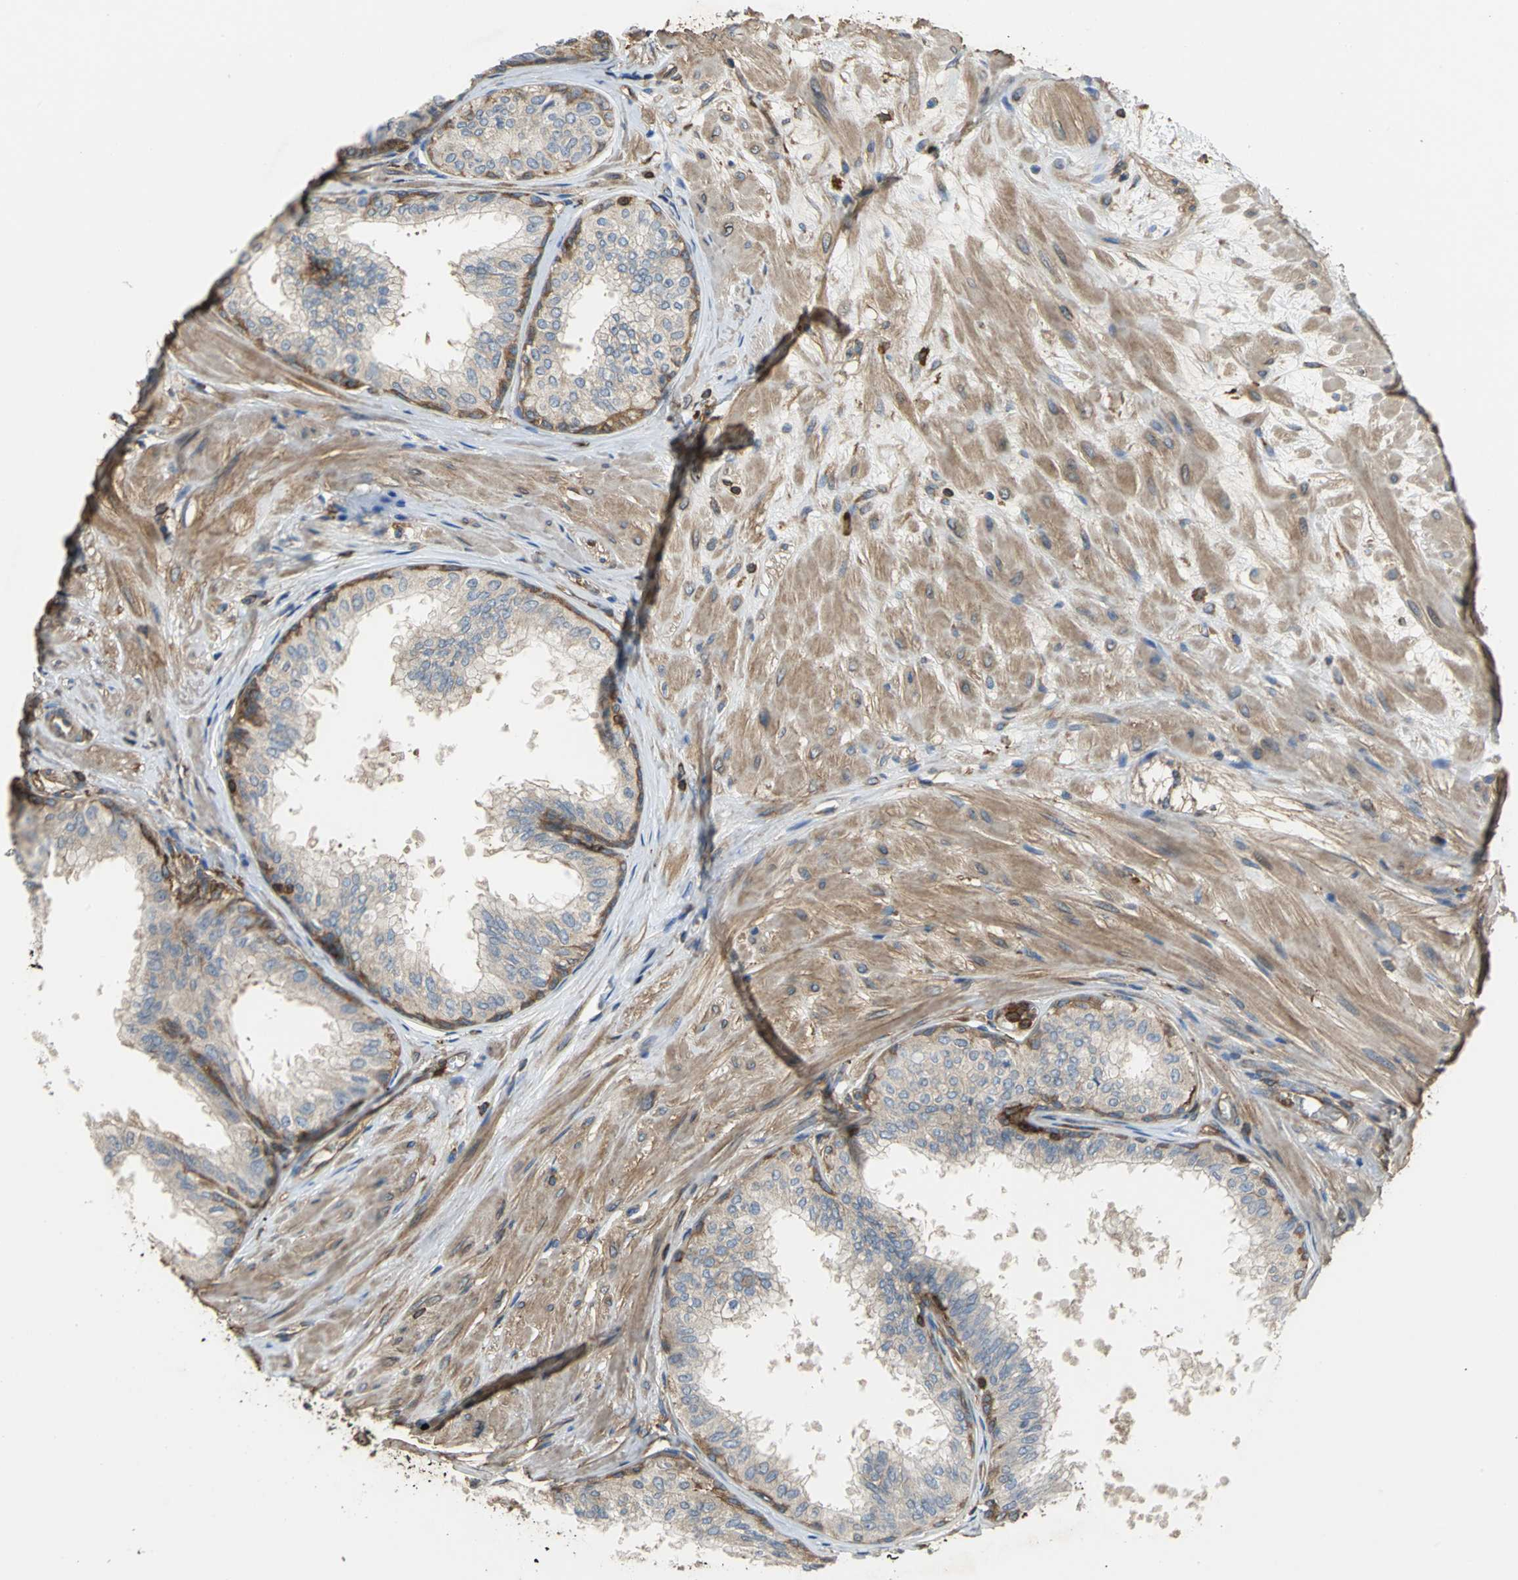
{"staining": {"intensity": "weak", "quantity": ">75%", "location": "cytoplasmic/membranous"}, "tissue": "prostate", "cell_type": "Glandular cells", "image_type": "normal", "snomed": [{"axis": "morphology", "description": "Normal tissue, NOS"}, {"axis": "topography", "description": "Prostate"}, {"axis": "topography", "description": "Seminal veicle"}], "caption": "Benign prostate displays weak cytoplasmic/membranous staining in approximately >75% of glandular cells, visualized by immunohistochemistry. (DAB IHC, brown staining for protein, blue staining for nuclei).", "gene": "TLN1", "patient": {"sex": "male", "age": 60}}